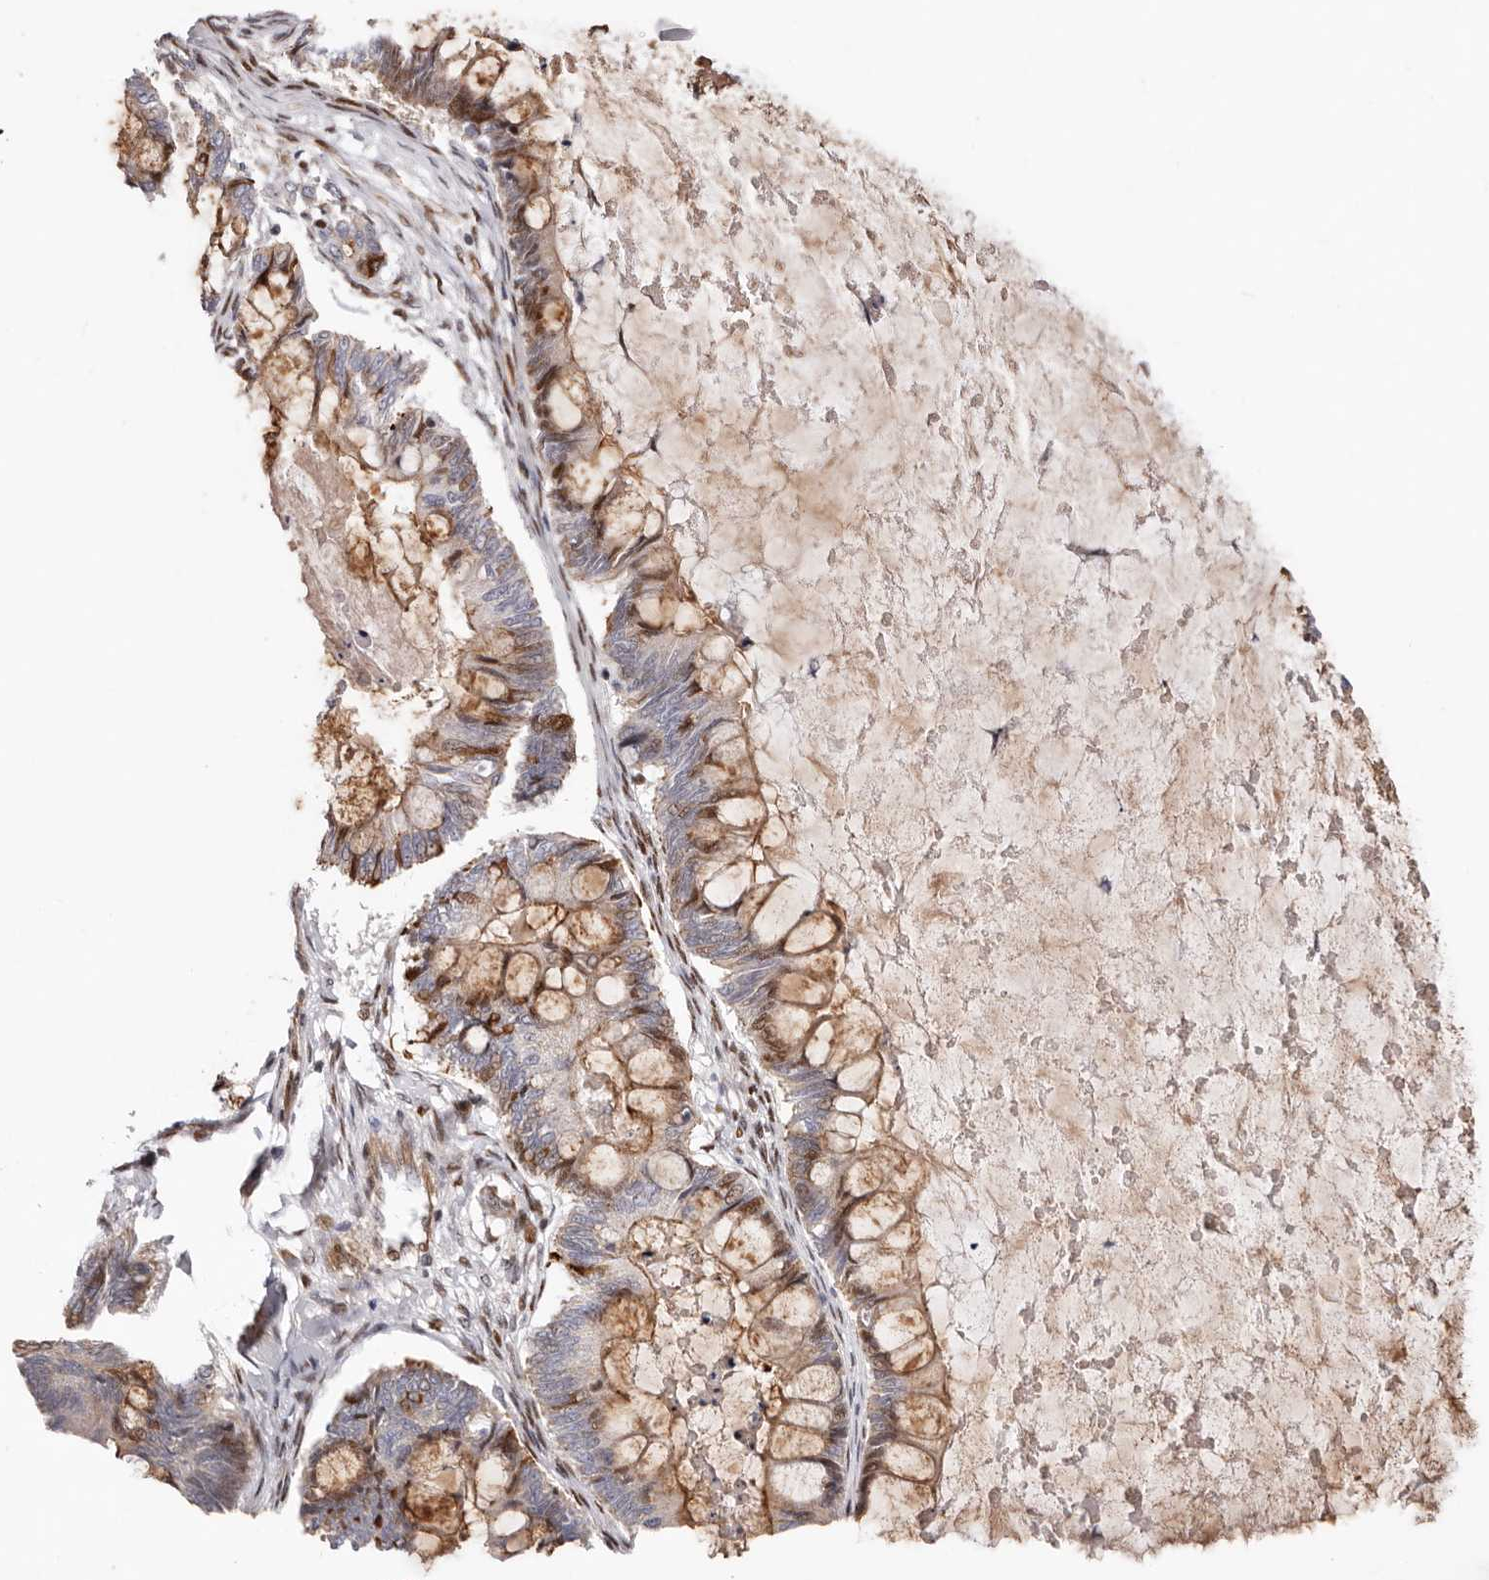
{"staining": {"intensity": "moderate", "quantity": "<25%", "location": "cytoplasmic/membranous,nuclear"}, "tissue": "ovarian cancer", "cell_type": "Tumor cells", "image_type": "cancer", "snomed": [{"axis": "morphology", "description": "Cystadenocarcinoma, mucinous, NOS"}, {"axis": "topography", "description": "Ovary"}], "caption": "IHC of human ovarian cancer (mucinous cystadenocarcinoma) displays low levels of moderate cytoplasmic/membranous and nuclear expression in about <25% of tumor cells. The protein is shown in brown color, while the nuclei are stained blue.", "gene": "EPHX3", "patient": {"sex": "female", "age": 61}}